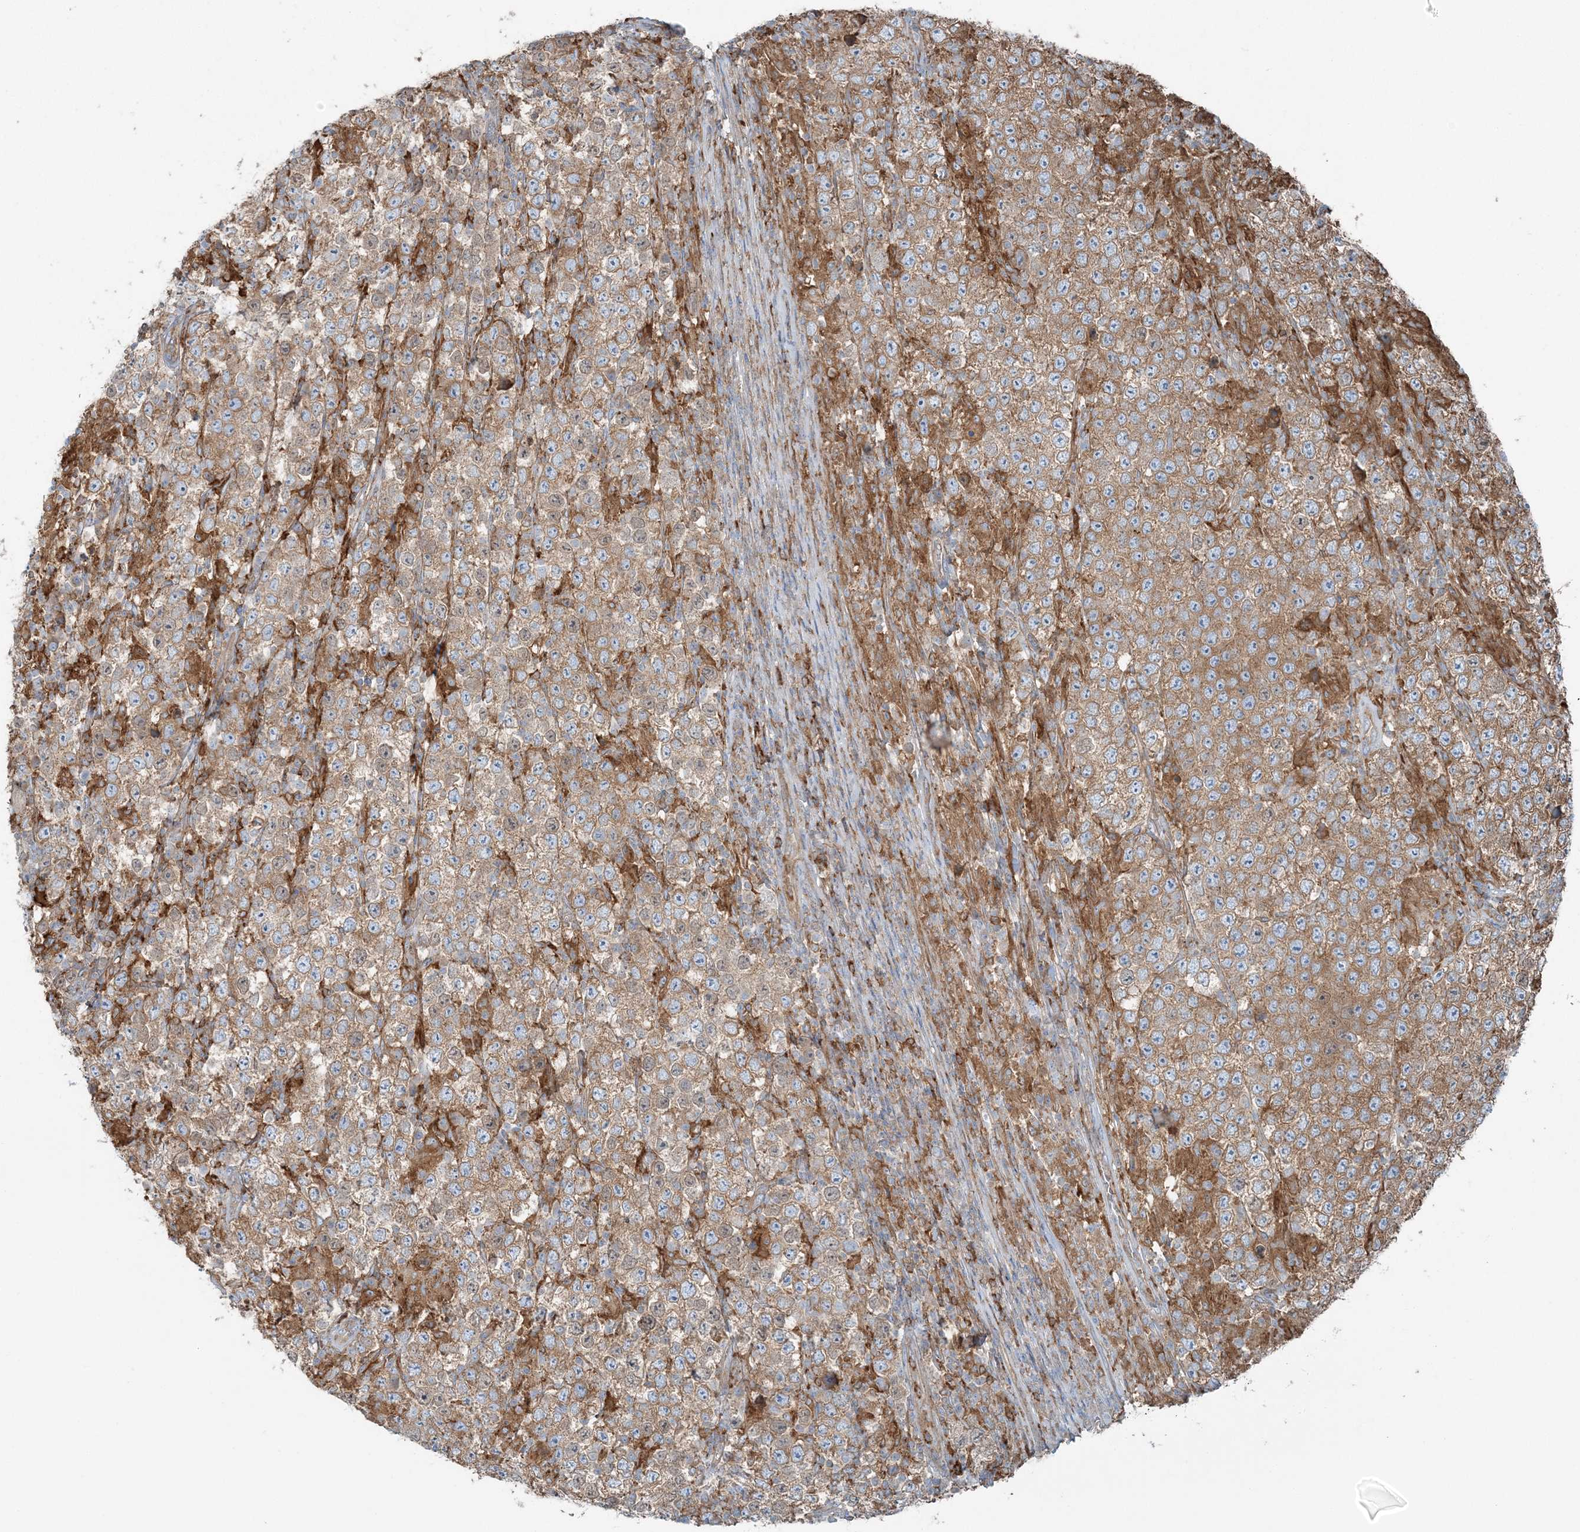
{"staining": {"intensity": "moderate", "quantity": ">75%", "location": "cytoplasmic/membranous"}, "tissue": "testis cancer", "cell_type": "Tumor cells", "image_type": "cancer", "snomed": [{"axis": "morphology", "description": "Normal tissue, NOS"}, {"axis": "morphology", "description": "Urothelial carcinoma, High grade"}, {"axis": "morphology", "description": "Seminoma, NOS"}, {"axis": "morphology", "description": "Carcinoma, Embryonal, NOS"}, {"axis": "topography", "description": "Urinary bladder"}, {"axis": "topography", "description": "Testis"}], "caption": "Immunohistochemistry (IHC) micrograph of neoplastic tissue: human high-grade urothelial carcinoma (testis) stained using IHC shows medium levels of moderate protein expression localized specifically in the cytoplasmic/membranous of tumor cells, appearing as a cytoplasmic/membranous brown color.", "gene": "SNX2", "patient": {"sex": "male", "age": 41}}